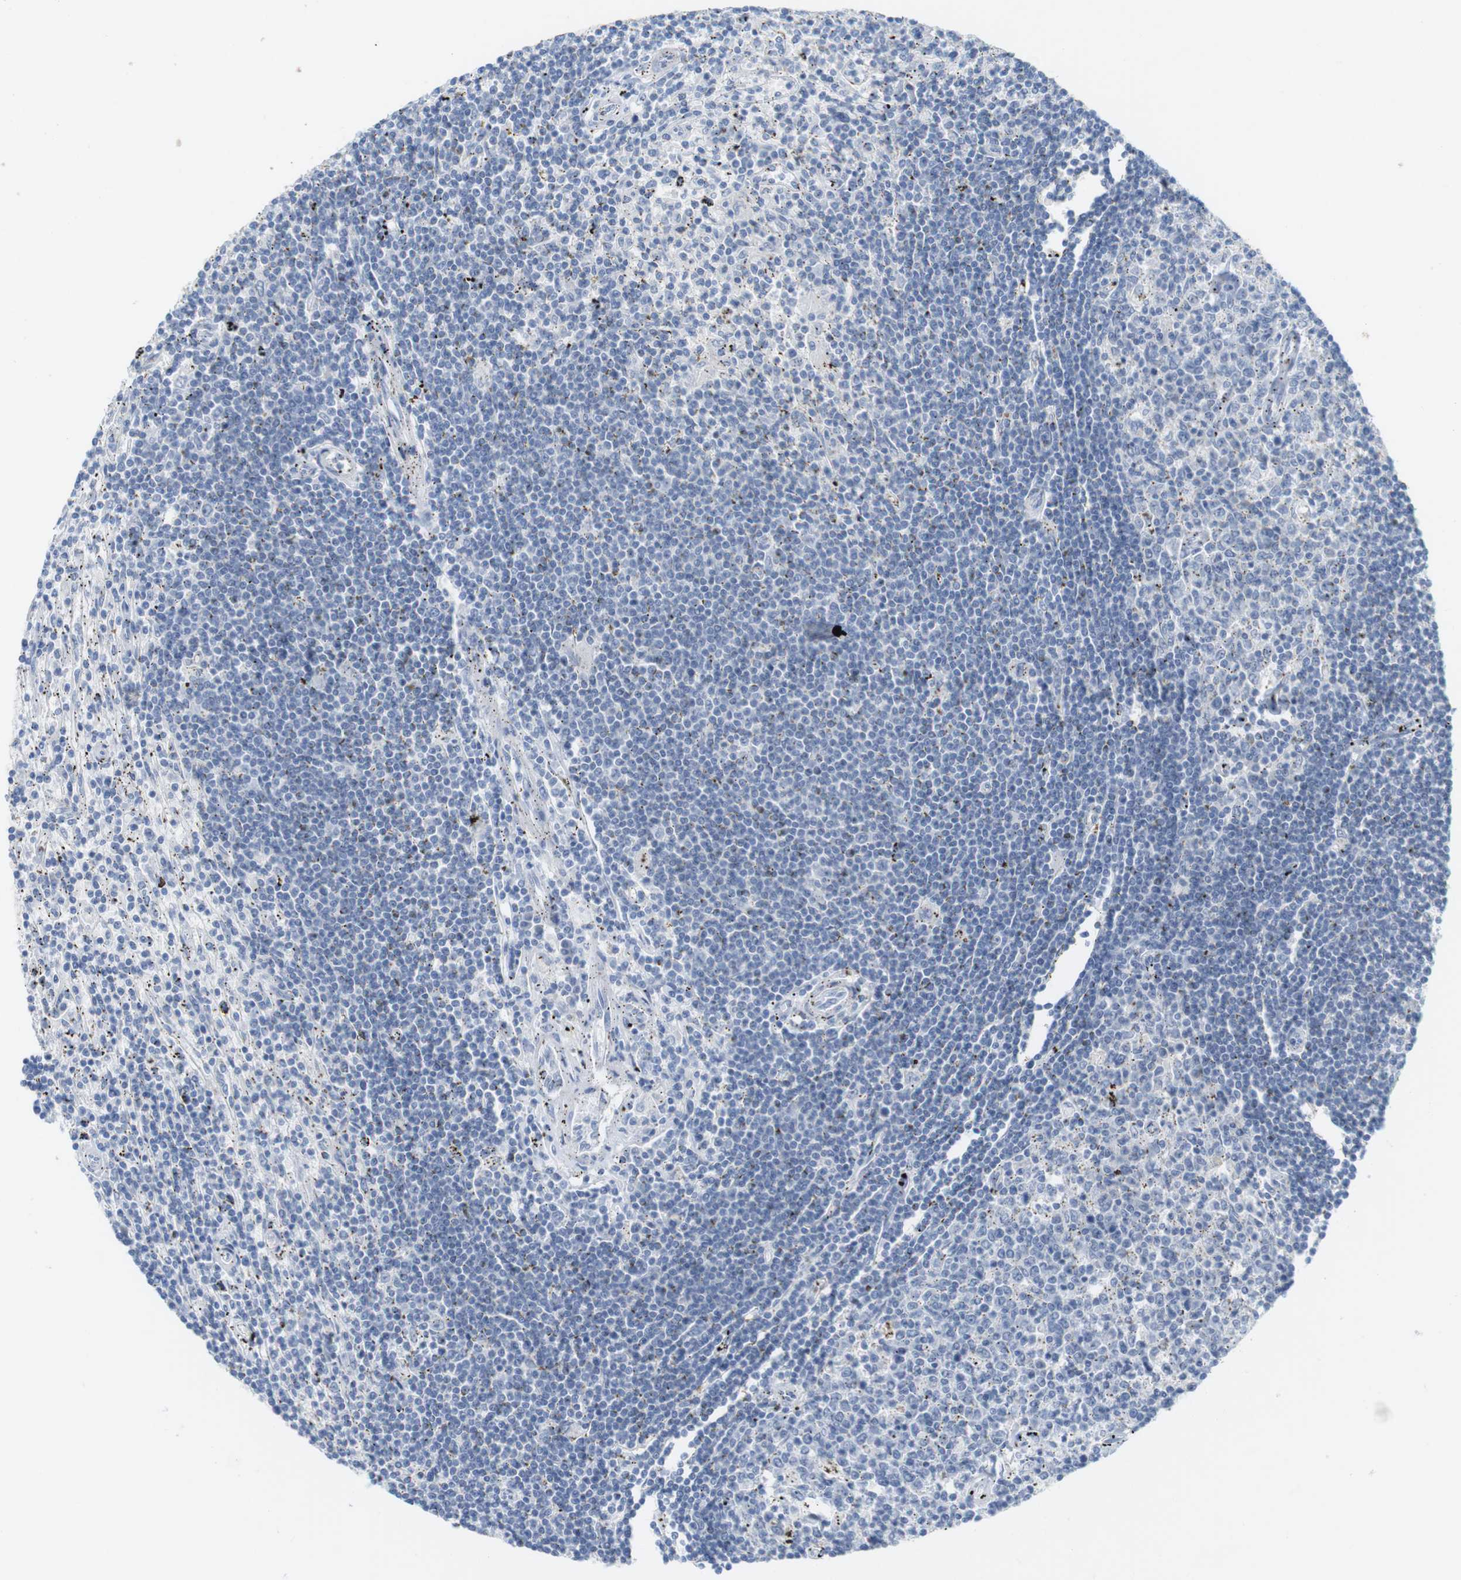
{"staining": {"intensity": "negative", "quantity": "none", "location": "none"}, "tissue": "lymphoma", "cell_type": "Tumor cells", "image_type": "cancer", "snomed": [{"axis": "morphology", "description": "Malignant lymphoma, non-Hodgkin's type, Low grade"}, {"axis": "topography", "description": "Spleen"}], "caption": "This histopathology image is of lymphoma stained with IHC to label a protein in brown with the nuclei are counter-stained blue. There is no expression in tumor cells.", "gene": "RGS9", "patient": {"sex": "male", "age": 76}}